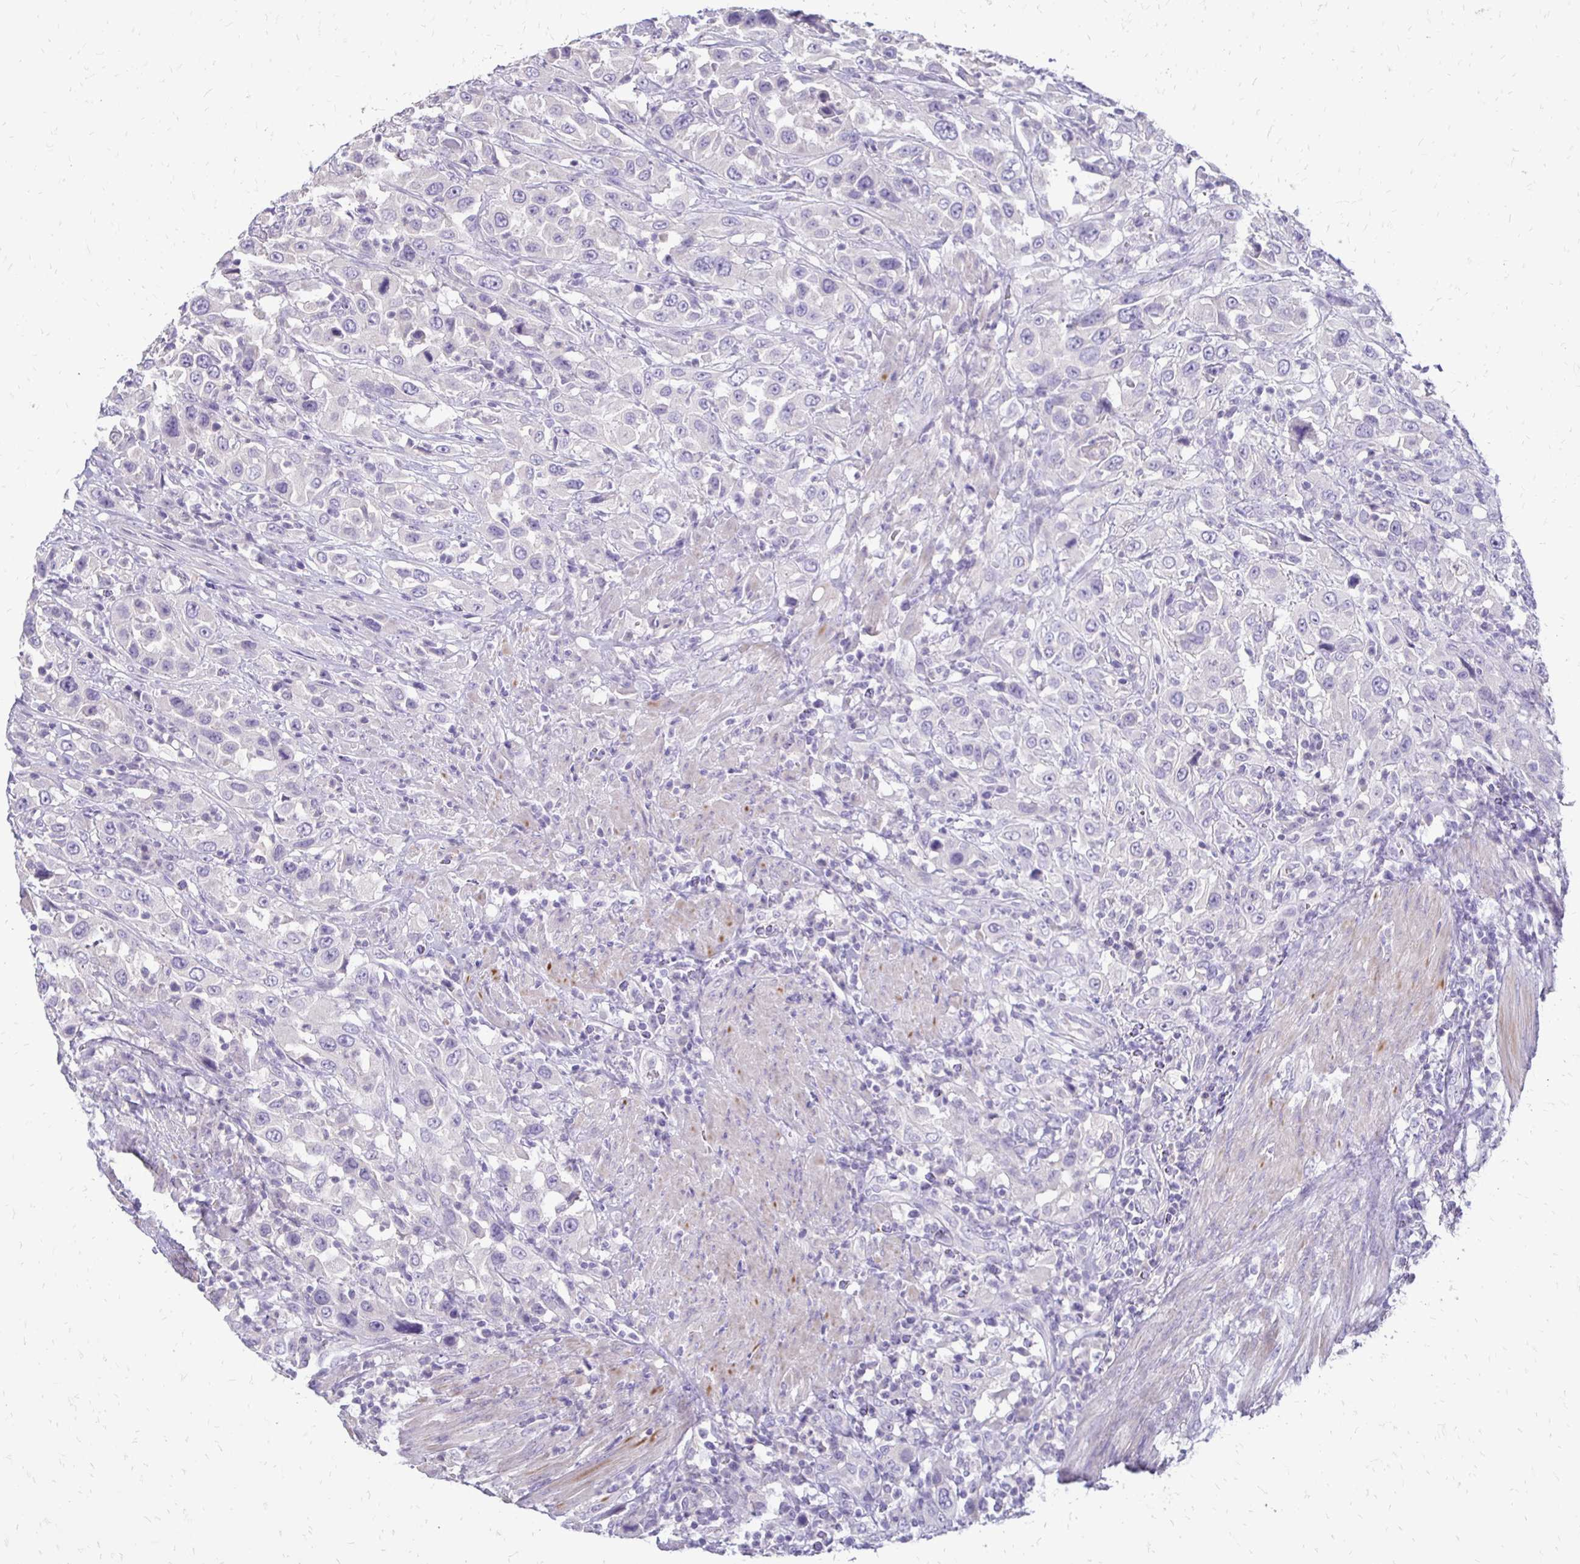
{"staining": {"intensity": "negative", "quantity": "none", "location": "none"}, "tissue": "urothelial cancer", "cell_type": "Tumor cells", "image_type": "cancer", "snomed": [{"axis": "morphology", "description": "Urothelial carcinoma, High grade"}, {"axis": "topography", "description": "Urinary bladder"}], "caption": "IHC histopathology image of high-grade urothelial carcinoma stained for a protein (brown), which shows no positivity in tumor cells. The staining was performed using DAB to visualize the protein expression in brown, while the nuclei were stained in blue with hematoxylin (Magnification: 20x).", "gene": "ALPG", "patient": {"sex": "male", "age": 61}}